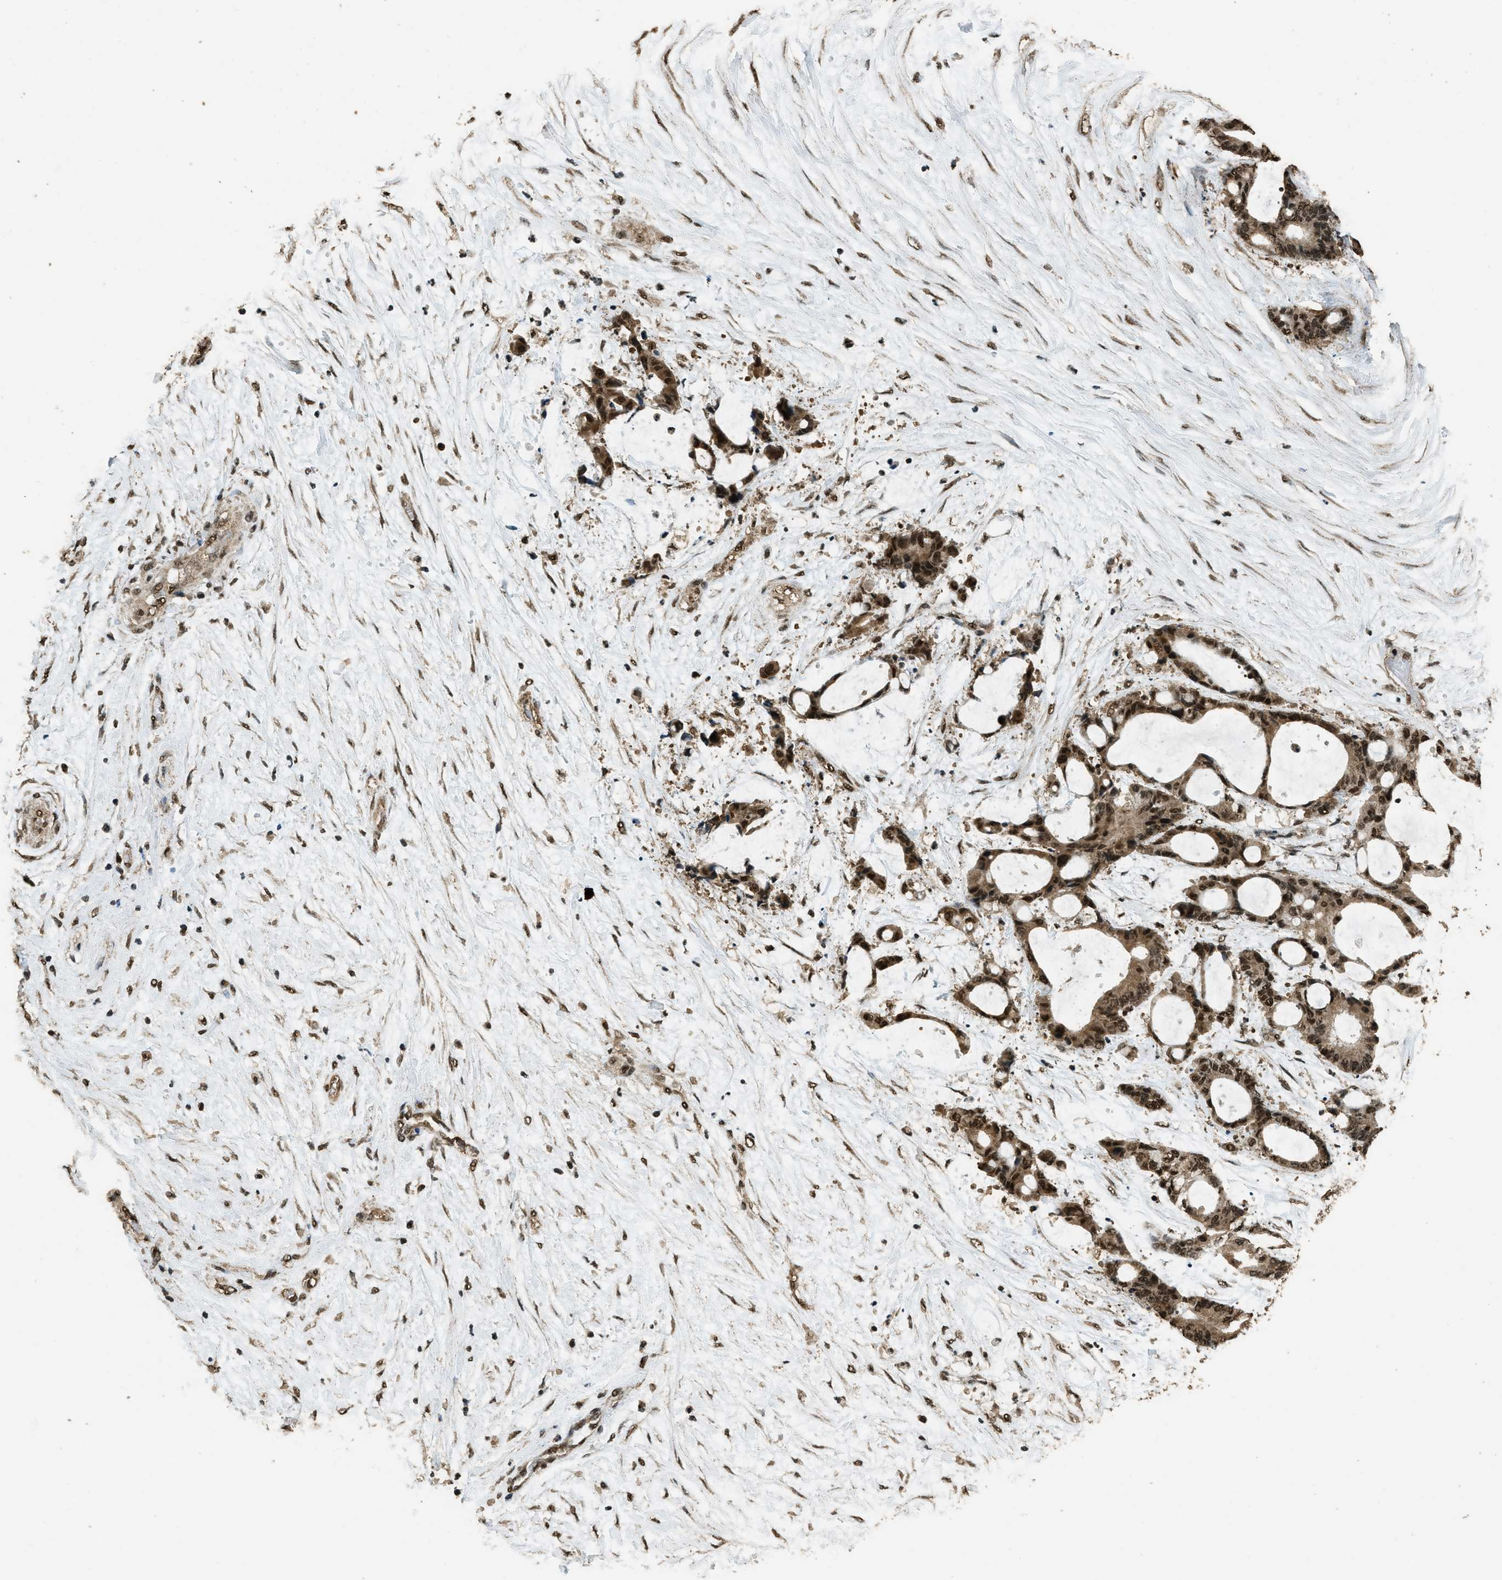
{"staining": {"intensity": "strong", "quantity": ">75%", "location": "nuclear"}, "tissue": "liver cancer", "cell_type": "Tumor cells", "image_type": "cancer", "snomed": [{"axis": "morphology", "description": "Cholangiocarcinoma"}, {"axis": "topography", "description": "Liver"}], "caption": "Tumor cells display strong nuclear expression in about >75% of cells in liver cholangiocarcinoma.", "gene": "MYB", "patient": {"sex": "female", "age": 73}}